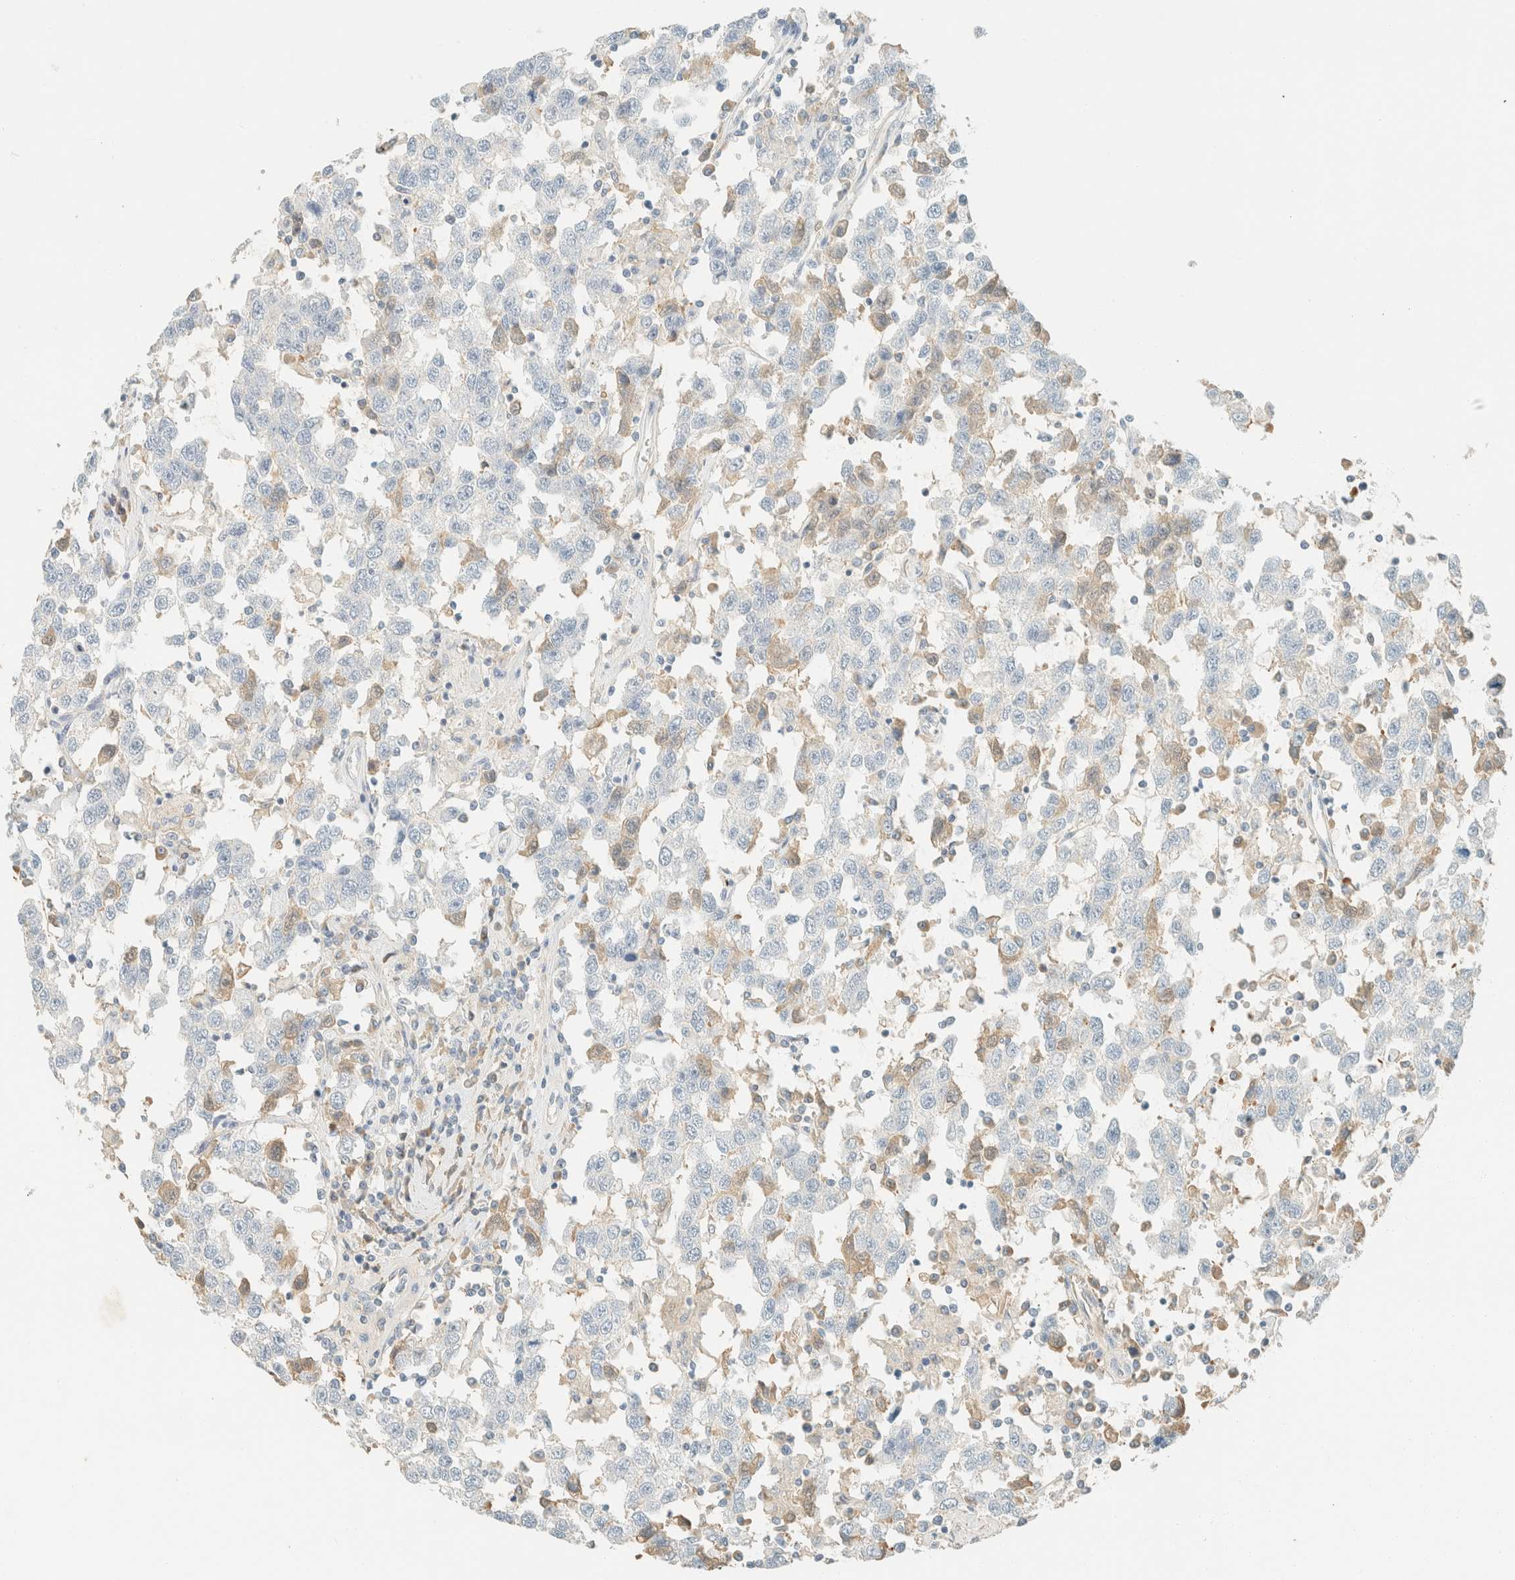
{"staining": {"intensity": "moderate", "quantity": "<25%", "location": "cytoplasmic/membranous"}, "tissue": "testis cancer", "cell_type": "Tumor cells", "image_type": "cancer", "snomed": [{"axis": "morphology", "description": "Seminoma, NOS"}, {"axis": "topography", "description": "Testis"}], "caption": "Immunohistochemistry histopathology image of neoplastic tissue: testis cancer stained using IHC exhibits low levels of moderate protein expression localized specifically in the cytoplasmic/membranous of tumor cells, appearing as a cytoplasmic/membranous brown color.", "gene": "GPA33", "patient": {"sex": "male", "age": 41}}